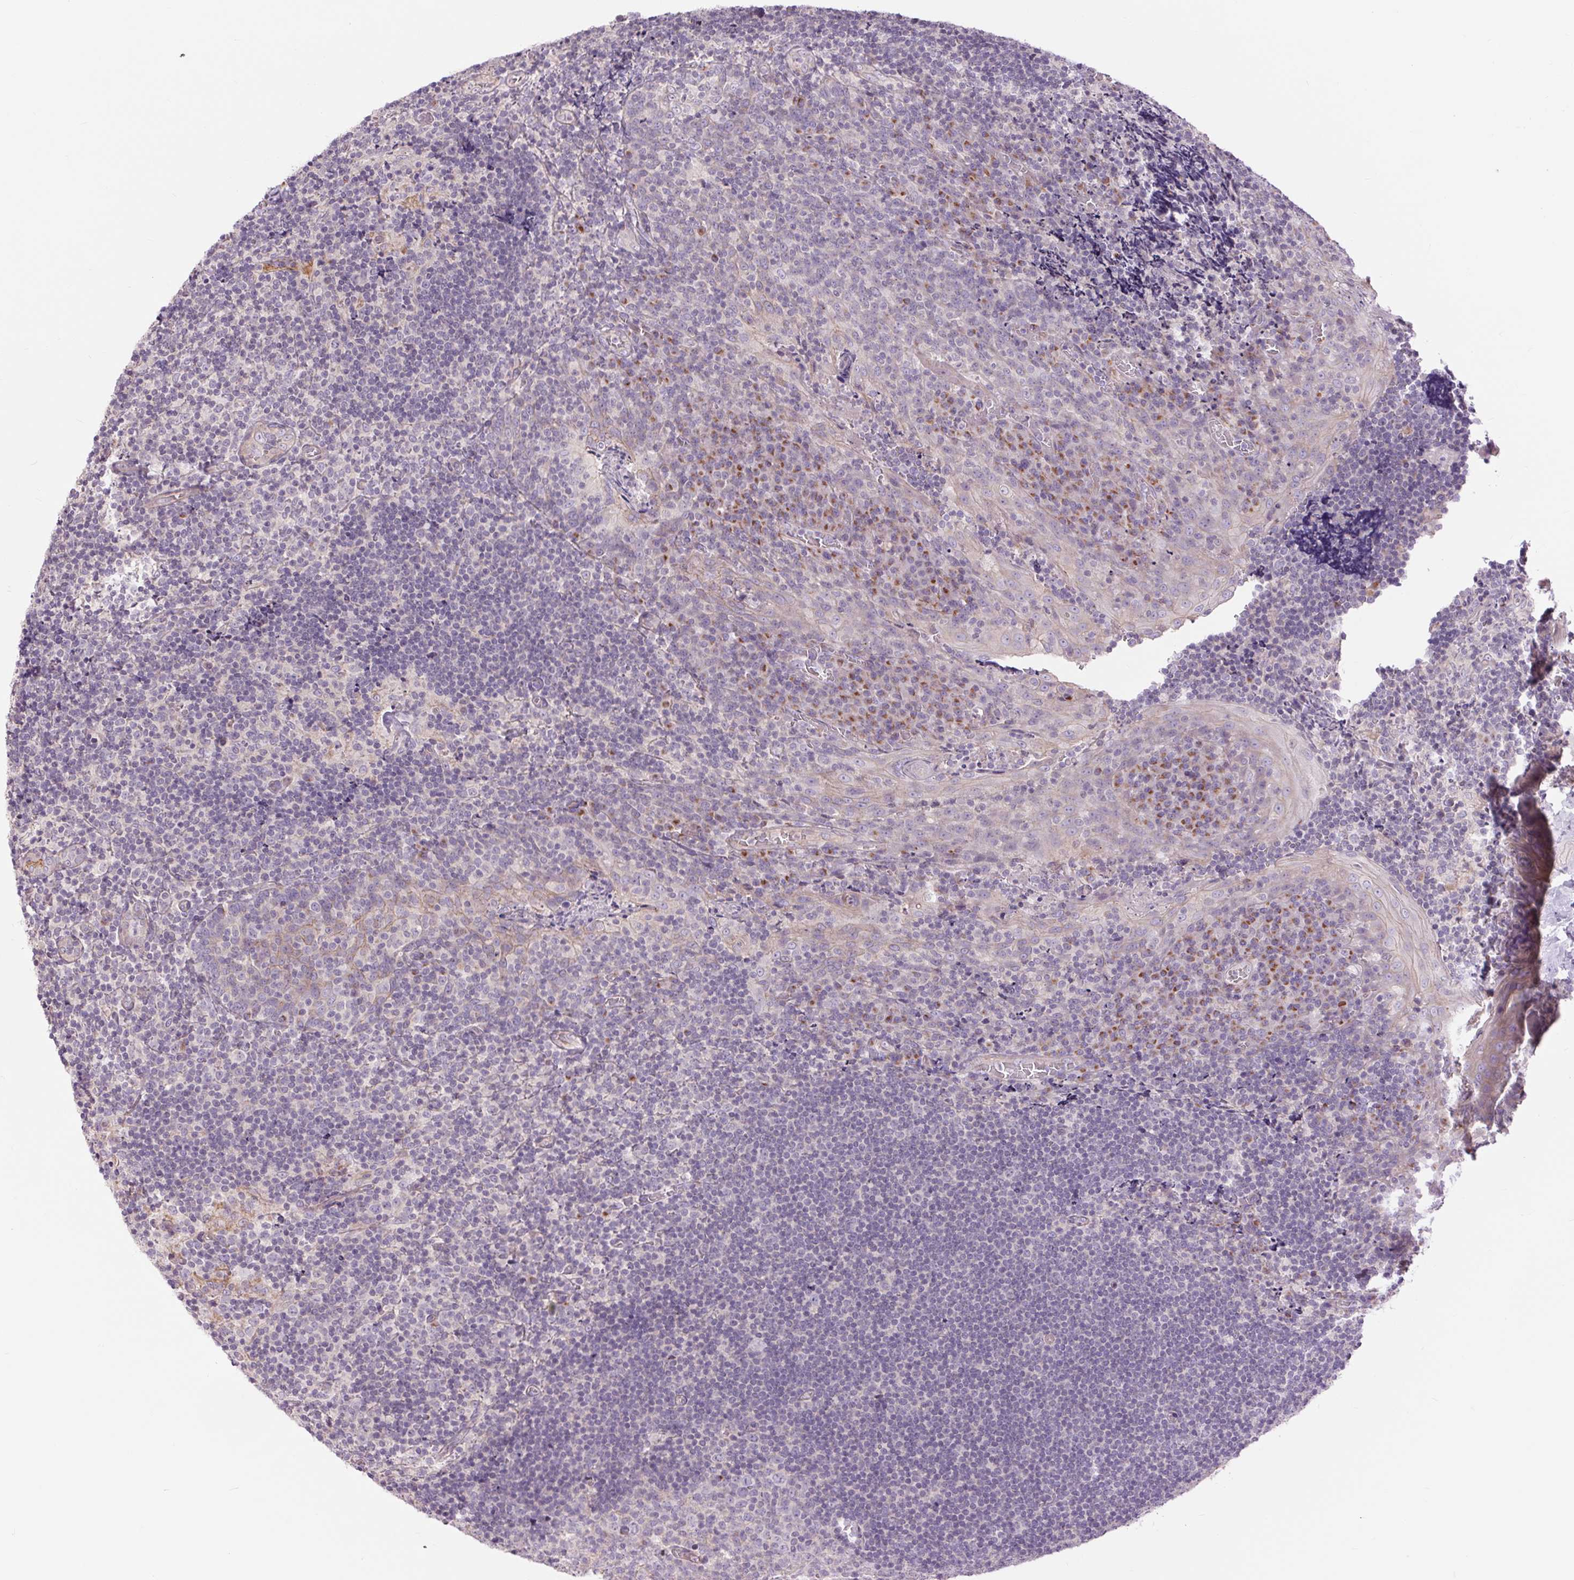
{"staining": {"intensity": "negative", "quantity": "none", "location": "none"}, "tissue": "tonsil", "cell_type": "Germinal center cells", "image_type": "normal", "snomed": [{"axis": "morphology", "description": "Normal tissue, NOS"}, {"axis": "topography", "description": "Tonsil"}], "caption": "DAB (3,3'-diaminobenzidine) immunohistochemical staining of normal tonsil shows no significant staining in germinal center cells. (IHC, brightfield microscopy, high magnification).", "gene": "CTNNA3", "patient": {"sex": "male", "age": 17}}